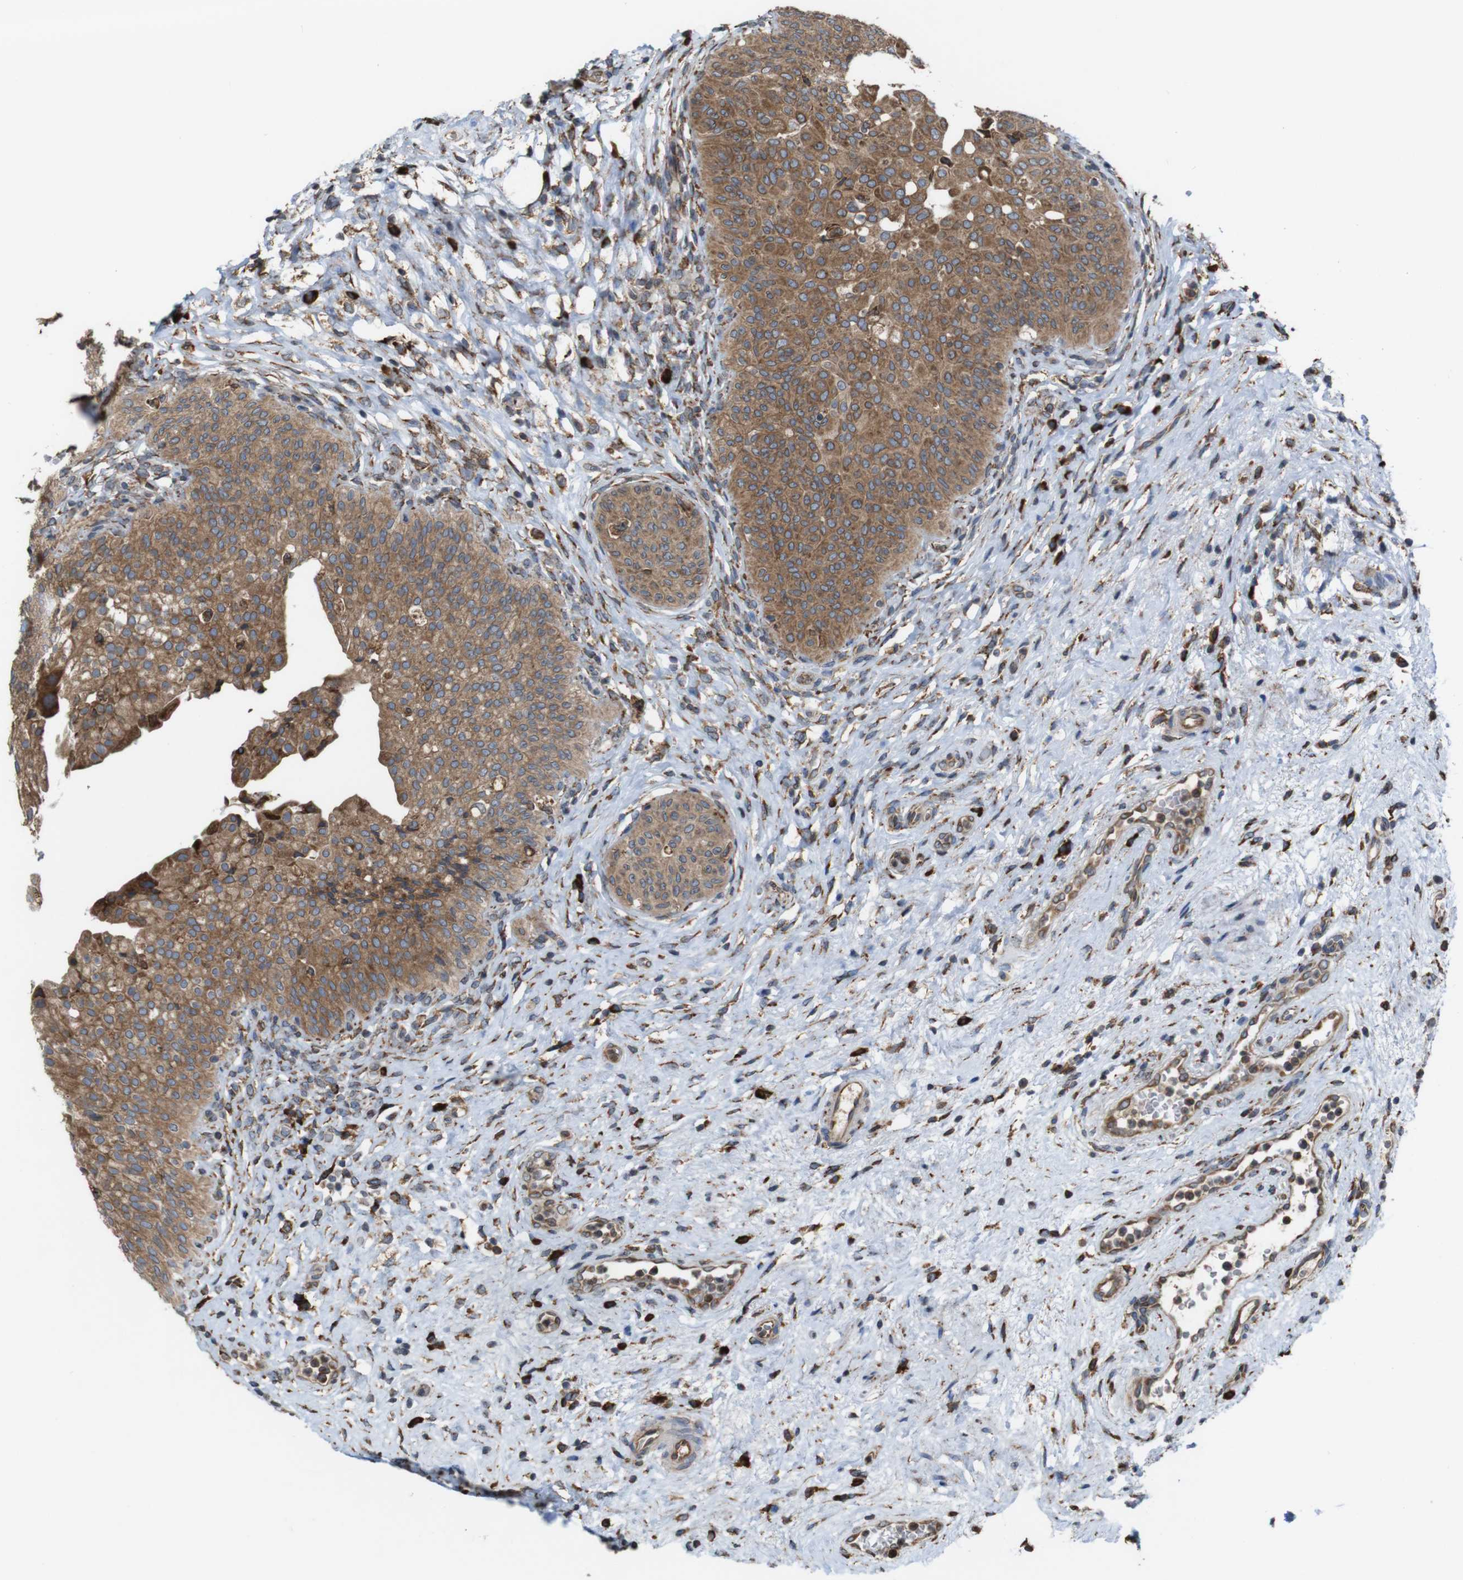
{"staining": {"intensity": "moderate", "quantity": ">75%", "location": "cytoplasmic/membranous"}, "tissue": "urinary bladder", "cell_type": "Urothelial cells", "image_type": "normal", "snomed": [{"axis": "morphology", "description": "Normal tissue, NOS"}, {"axis": "topography", "description": "Urinary bladder"}], "caption": "High-magnification brightfield microscopy of normal urinary bladder stained with DAB (3,3'-diaminobenzidine) (brown) and counterstained with hematoxylin (blue). urothelial cells exhibit moderate cytoplasmic/membranous staining is seen in about>75% of cells. (IHC, brightfield microscopy, high magnification).", "gene": "UGGT1", "patient": {"sex": "male", "age": 46}}